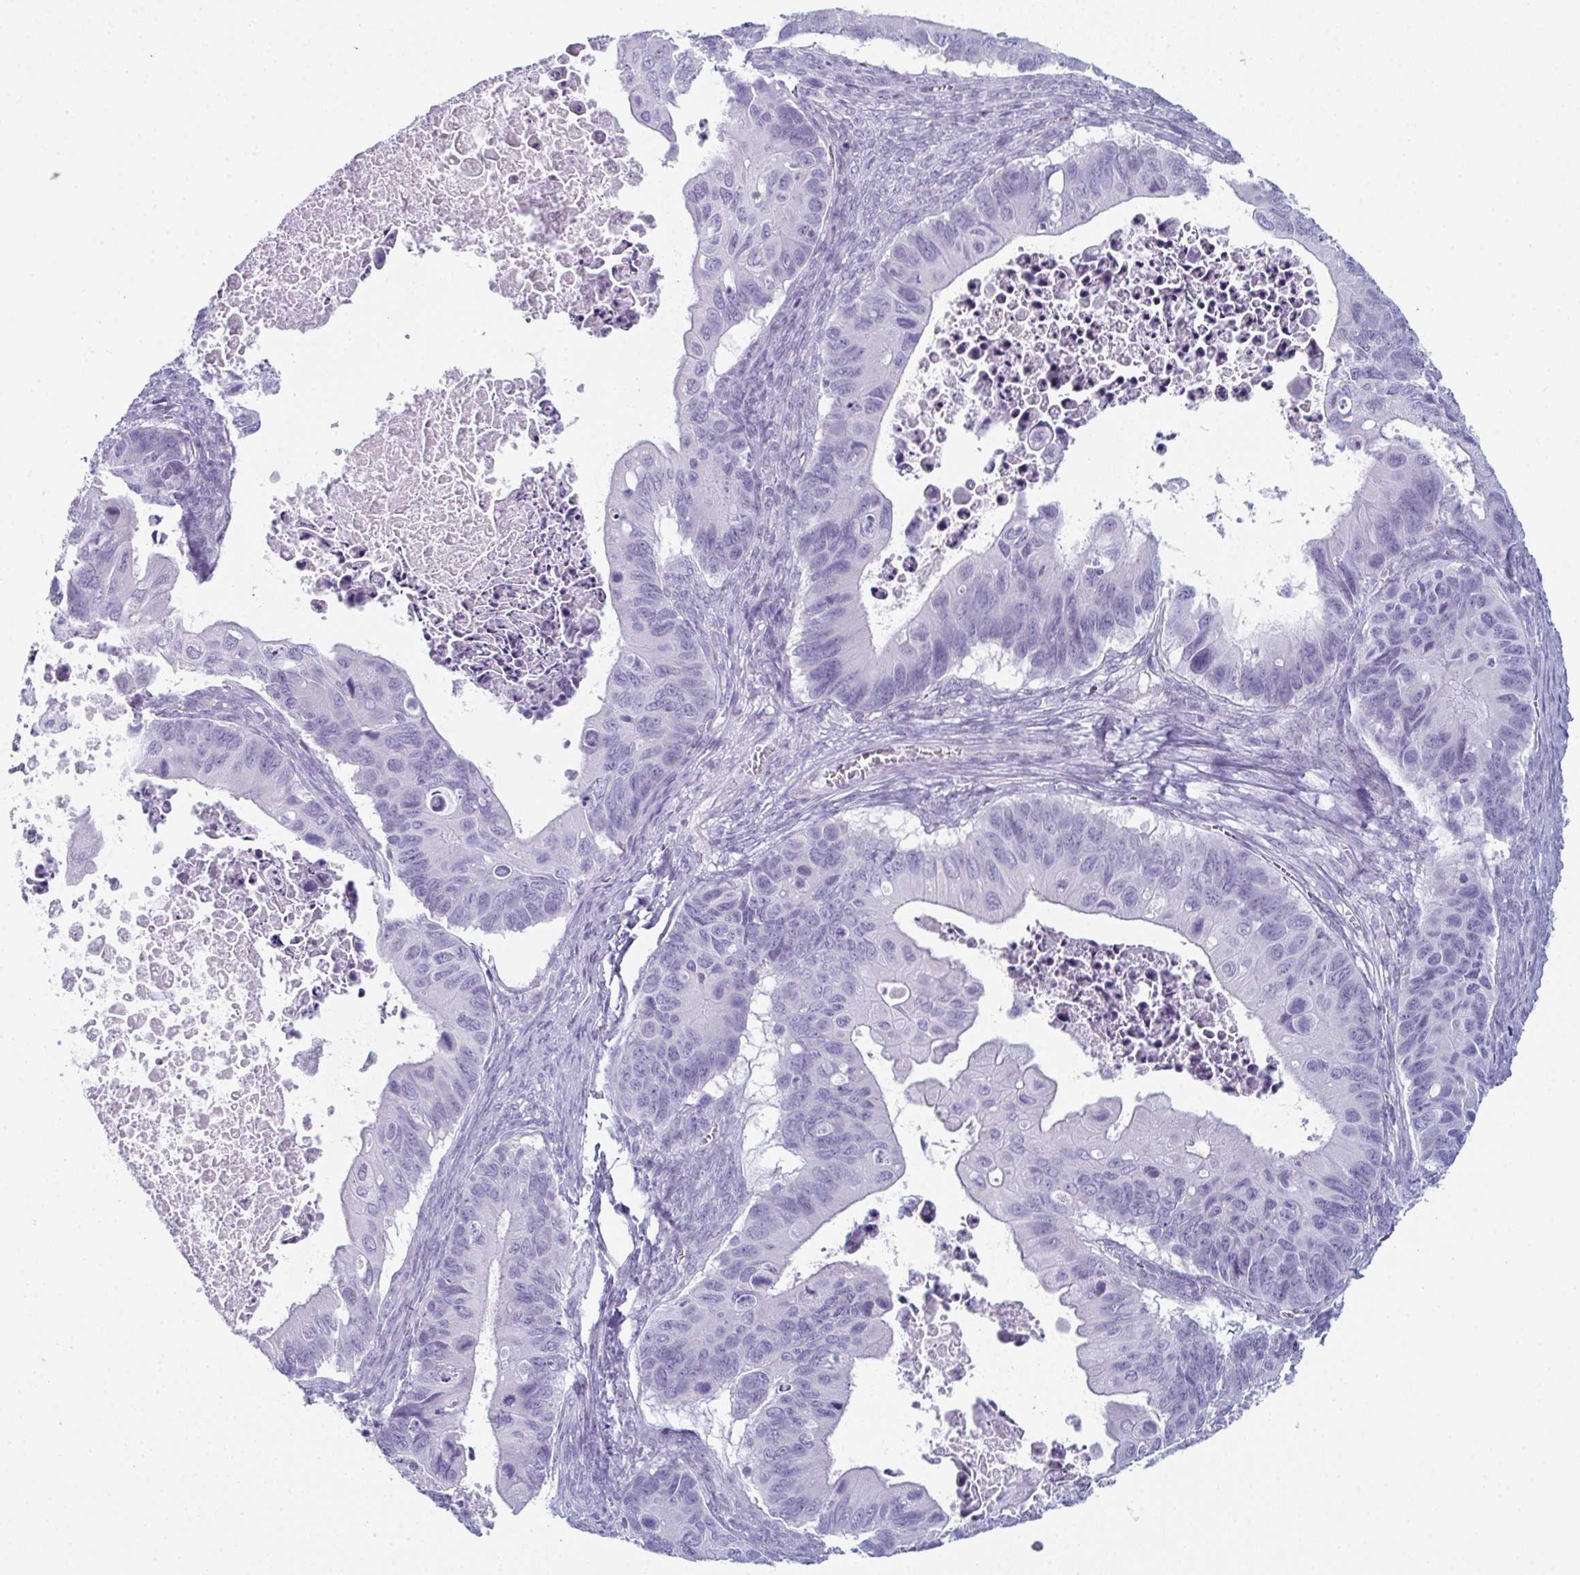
{"staining": {"intensity": "negative", "quantity": "none", "location": "none"}, "tissue": "ovarian cancer", "cell_type": "Tumor cells", "image_type": "cancer", "snomed": [{"axis": "morphology", "description": "Cystadenocarcinoma, mucinous, NOS"}, {"axis": "topography", "description": "Ovary"}], "caption": "Immunohistochemical staining of human ovarian mucinous cystadenocarcinoma reveals no significant positivity in tumor cells.", "gene": "ENKUR", "patient": {"sex": "female", "age": 64}}